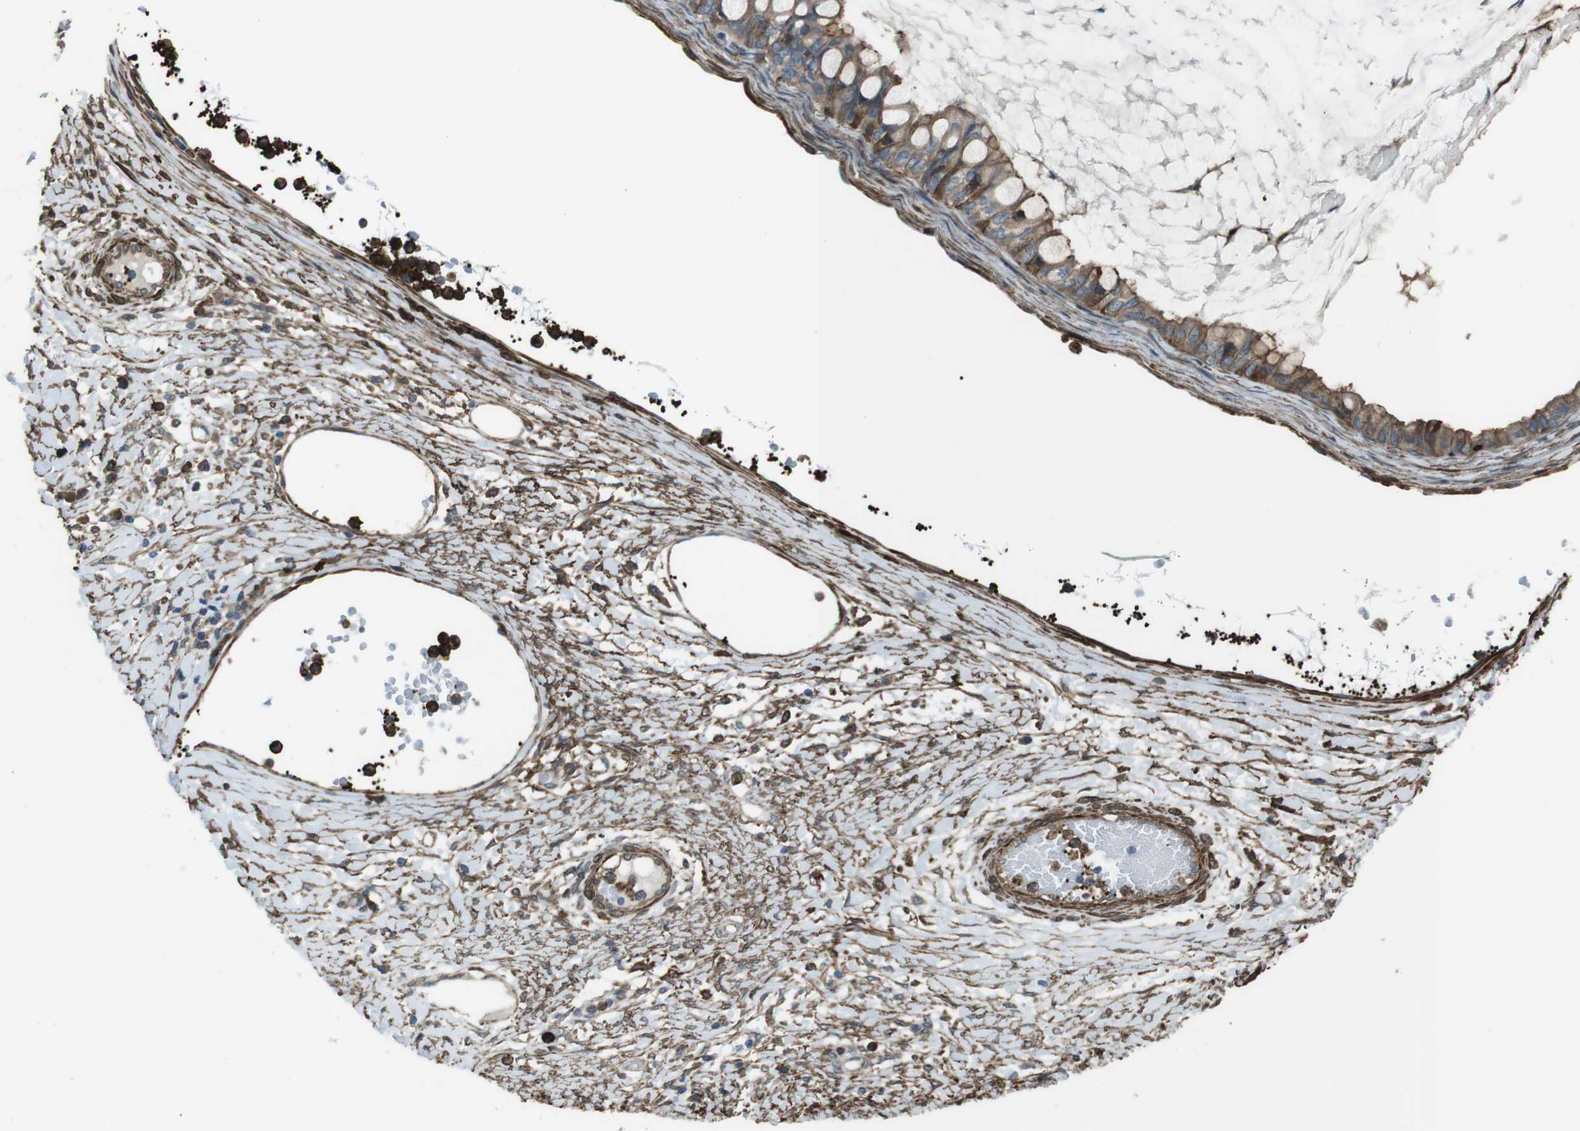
{"staining": {"intensity": "moderate", "quantity": ">75%", "location": "cytoplasmic/membranous"}, "tissue": "ovarian cancer", "cell_type": "Tumor cells", "image_type": "cancer", "snomed": [{"axis": "morphology", "description": "Cystadenocarcinoma, mucinous, NOS"}, {"axis": "topography", "description": "Ovary"}], "caption": "Moderate cytoplasmic/membranous expression is present in about >75% of tumor cells in ovarian mucinous cystadenocarcinoma. The protein is stained brown, and the nuclei are stained in blue (DAB IHC with brightfield microscopy, high magnification).", "gene": "SFT2D1", "patient": {"sex": "female", "age": 80}}